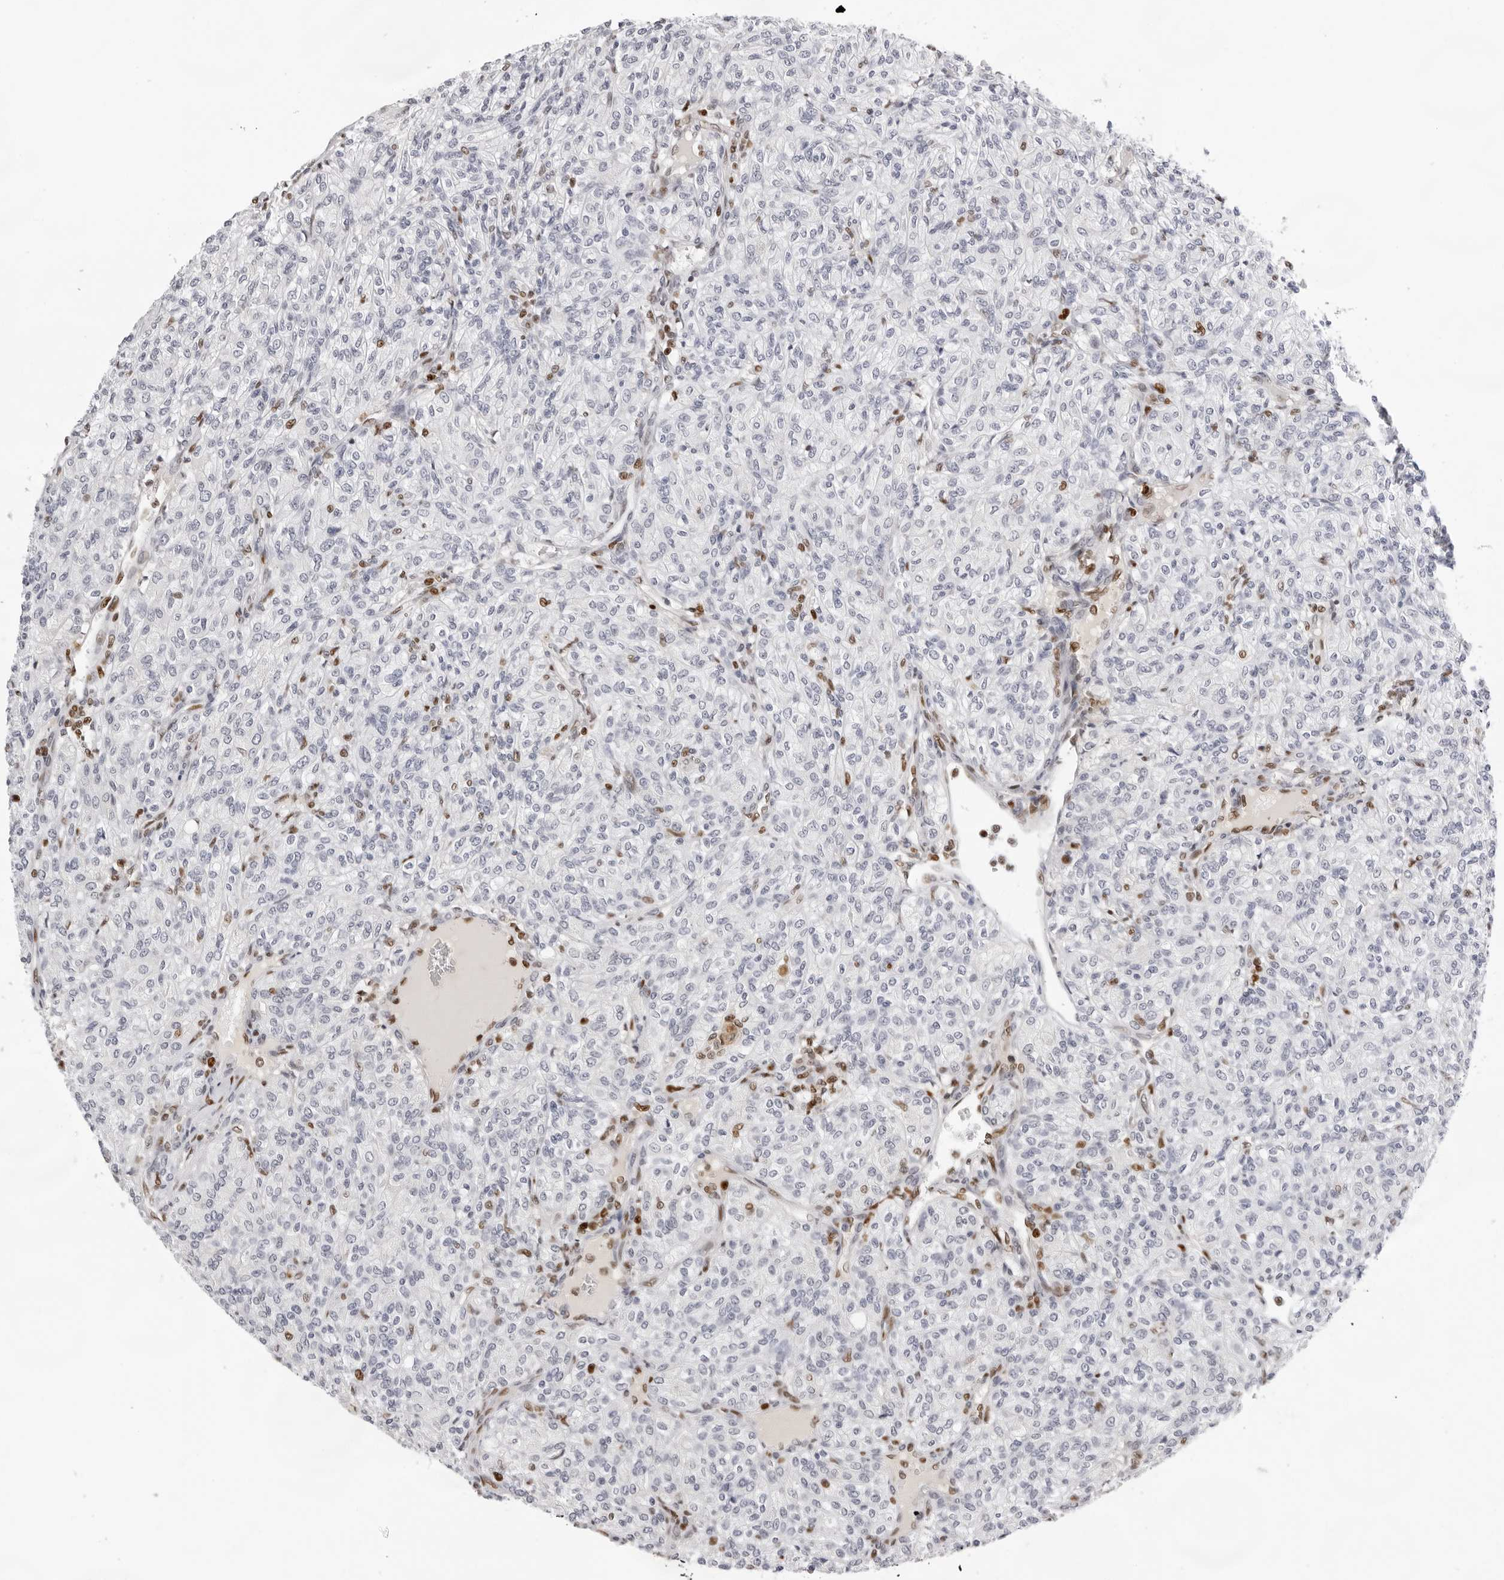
{"staining": {"intensity": "negative", "quantity": "none", "location": "none"}, "tissue": "renal cancer", "cell_type": "Tumor cells", "image_type": "cancer", "snomed": [{"axis": "morphology", "description": "Adenocarcinoma, NOS"}, {"axis": "topography", "description": "Kidney"}], "caption": "Tumor cells show no significant protein staining in adenocarcinoma (renal).", "gene": "OGG1", "patient": {"sex": "male", "age": 77}}